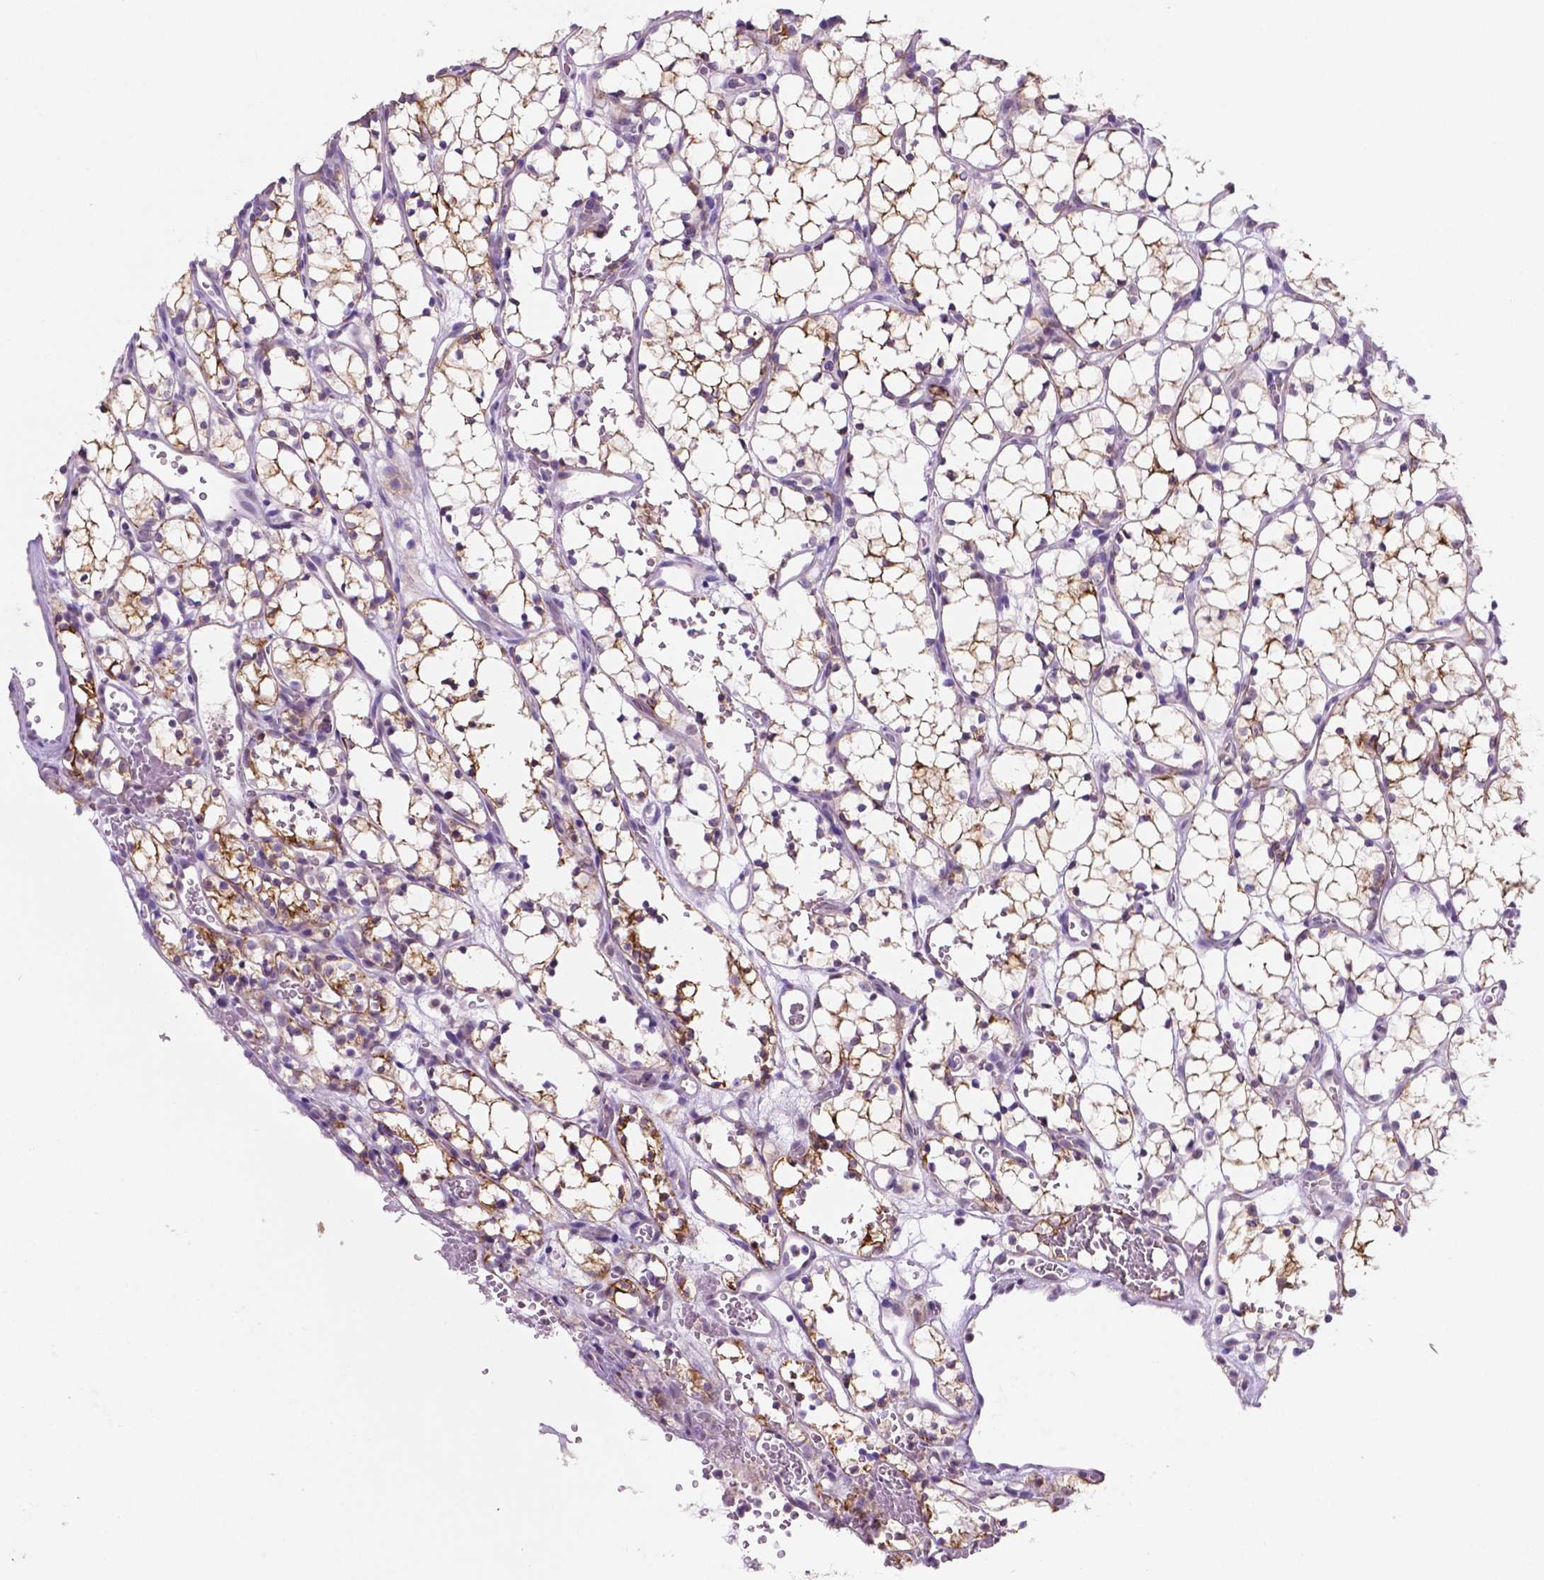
{"staining": {"intensity": "weak", "quantity": ">75%", "location": "cytoplasmic/membranous"}, "tissue": "renal cancer", "cell_type": "Tumor cells", "image_type": "cancer", "snomed": [{"axis": "morphology", "description": "Adenocarcinoma, NOS"}, {"axis": "topography", "description": "Kidney"}], "caption": "Immunohistochemical staining of renal cancer (adenocarcinoma) exhibits low levels of weak cytoplasmic/membranous protein expression in approximately >75% of tumor cells.", "gene": "SHLD3", "patient": {"sex": "female", "age": 69}}